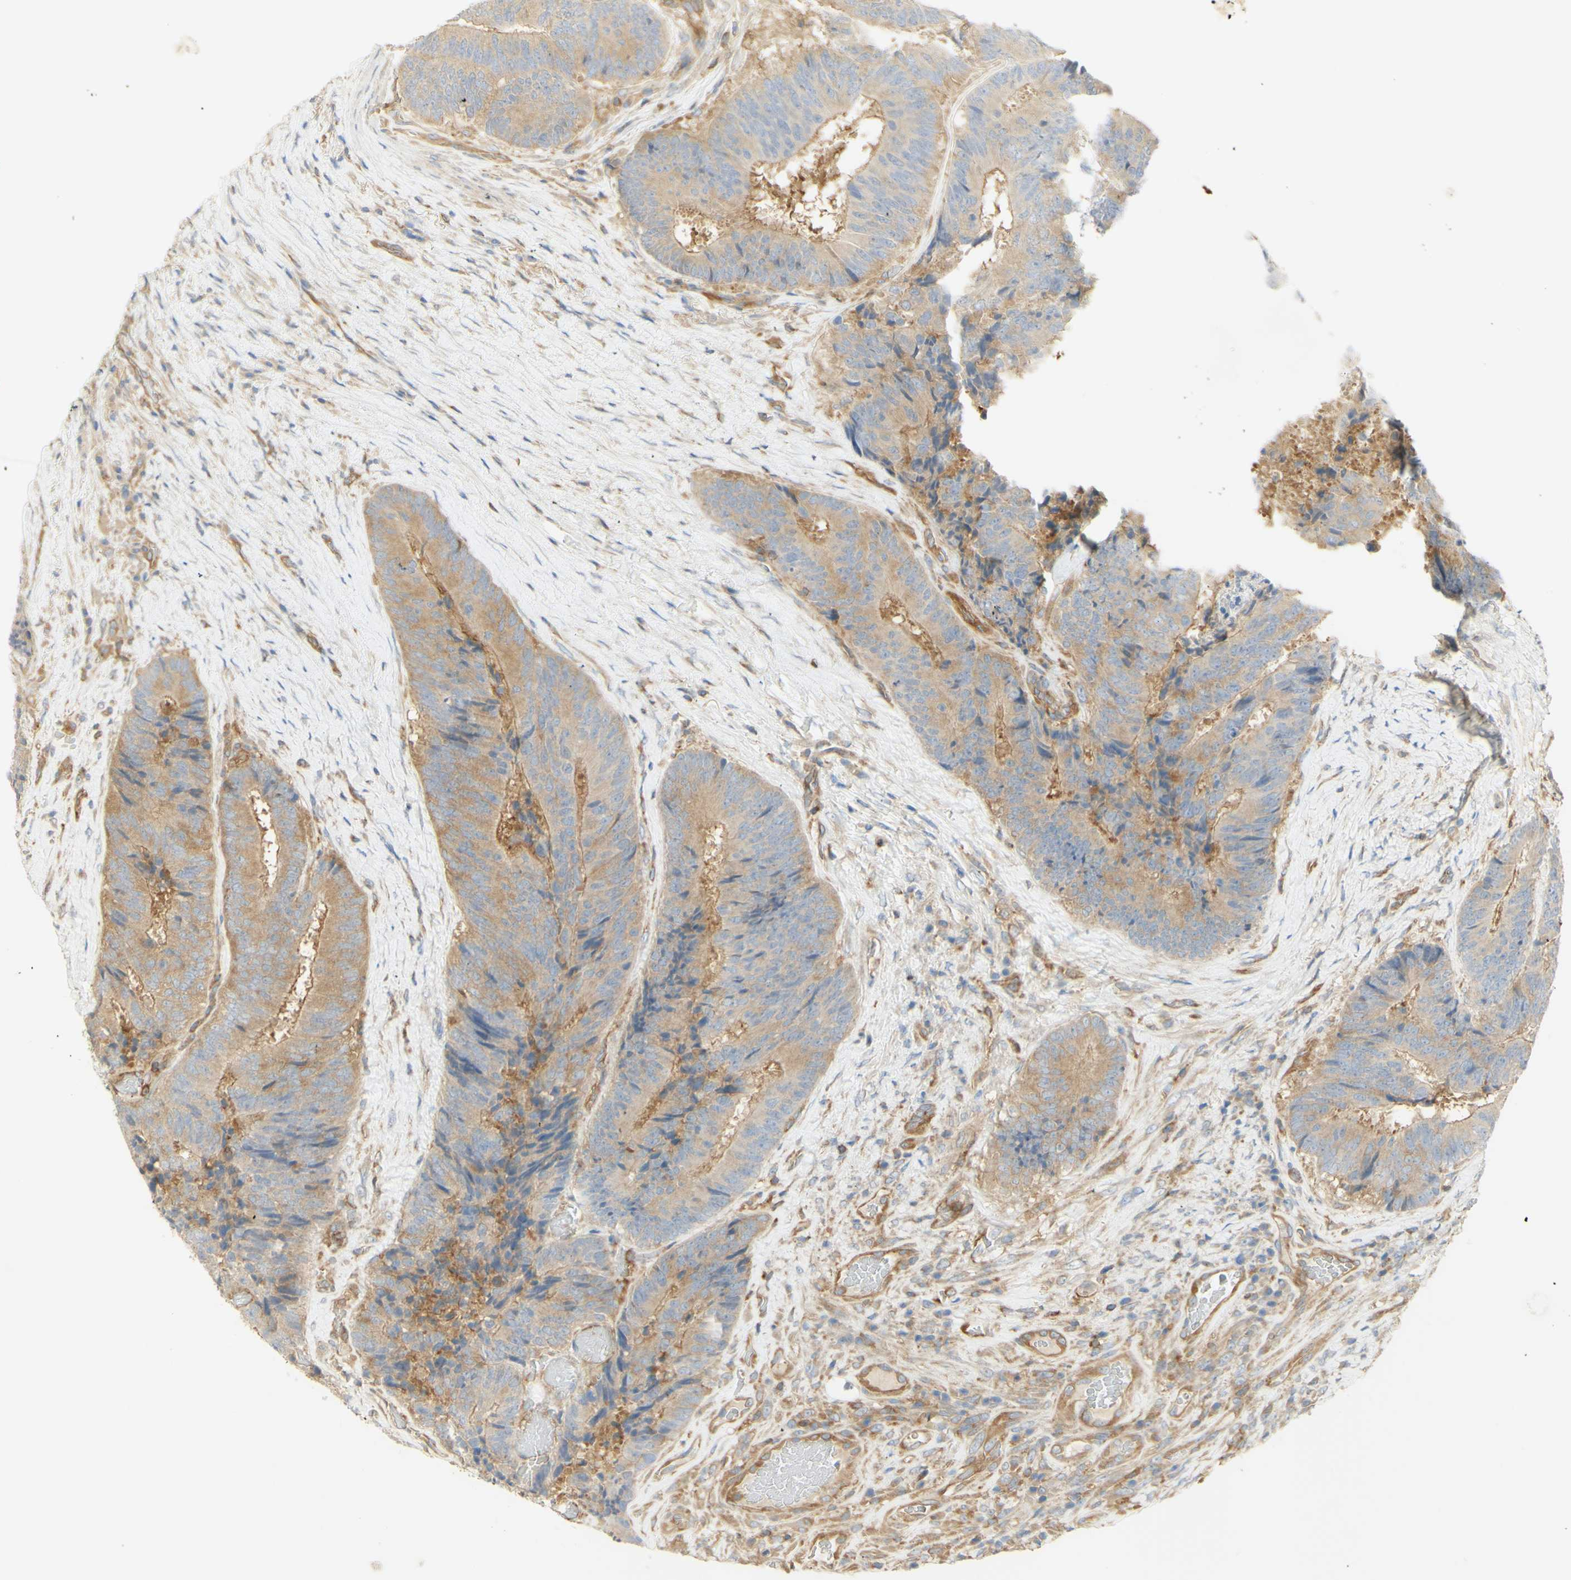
{"staining": {"intensity": "moderate", "quantity": ">75%", "location": "cytoplasmic/membranous"}, "tissue": "colorectal cancer", "cell_type": "Tumor cells", "image_type": "cancer", "snomed": [{"axis": "morphology", "description": "Adenocarcinoma, NOS"}, {"axis": "topography", "description": "Rectum"}], "caption": "Adenocarcinoma (colorectal) tissue exhibits moderate cytoplasmic/membranous staining in approximately >75% of tumor cells, visualized by immunohistochemistry.", "gene": "IKBKG", "patient": {"sex": "male", "age": 72}}